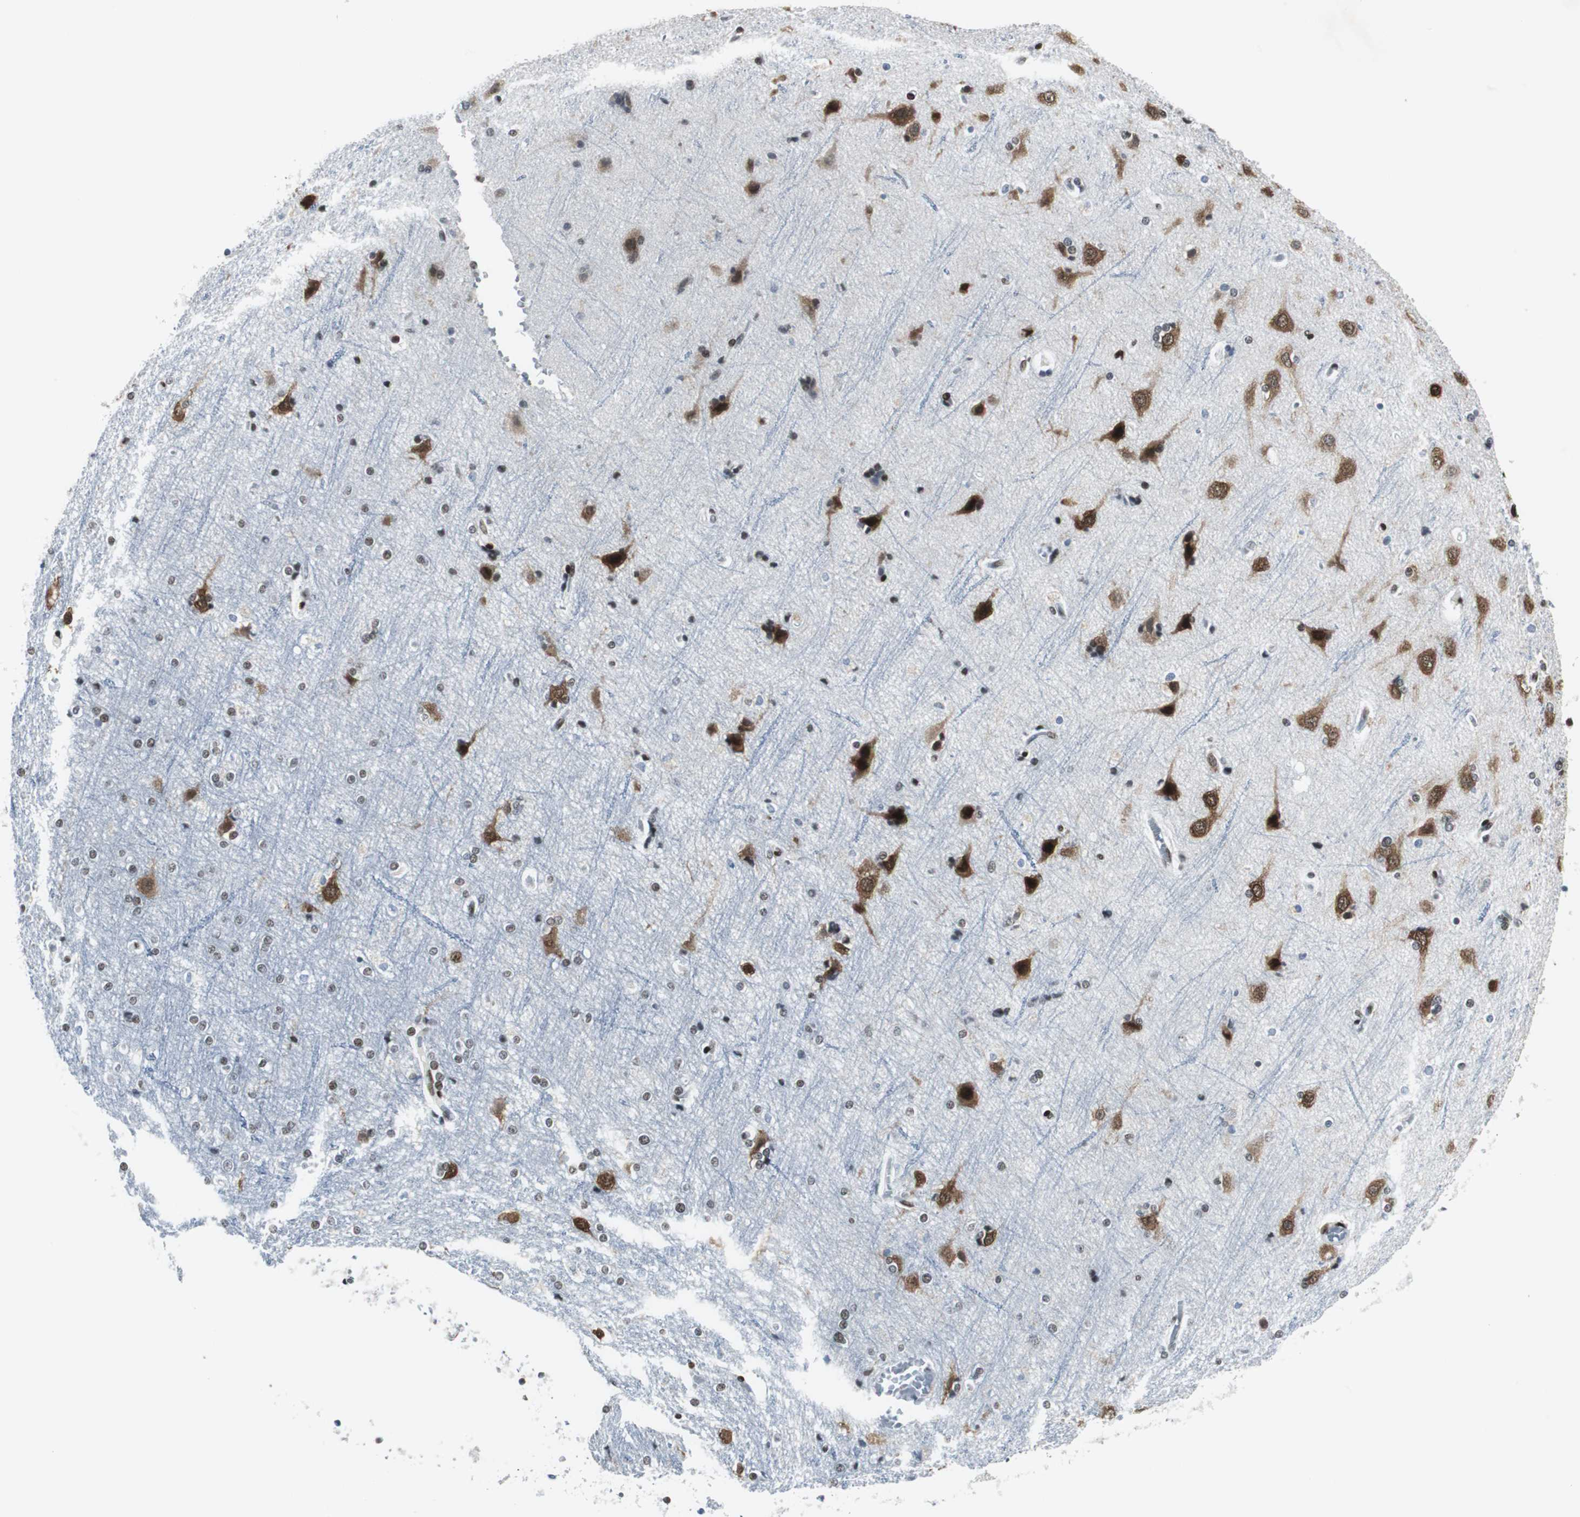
{"staining": {"intensity": "moderate", "quantity": "25%-75%", "location": "nuclear"}, "tissue": "cerebral cortex", "cell_type": "Endothelial cells", "image_type": "normal", "snomed": [{"axis": "morphology", "description": "Normal tissue, NOS"}, {"axis": "topography", "description": "Cerebral cortex"}], "caption": "IHC (DAB (3,3'-diaminobenzidine)) staining of unremarkable human cerebral cortex demonstrates moderate nuclear protein positivity in approximately 25%-75% of endothelial cells. The staining is performed using DAB brown chromogen to label protein expression. The nuclei are counter-stained blue using hematoxylin.", "gene": "MEF2D", "patient": {"sex": "female", "age": 54}}